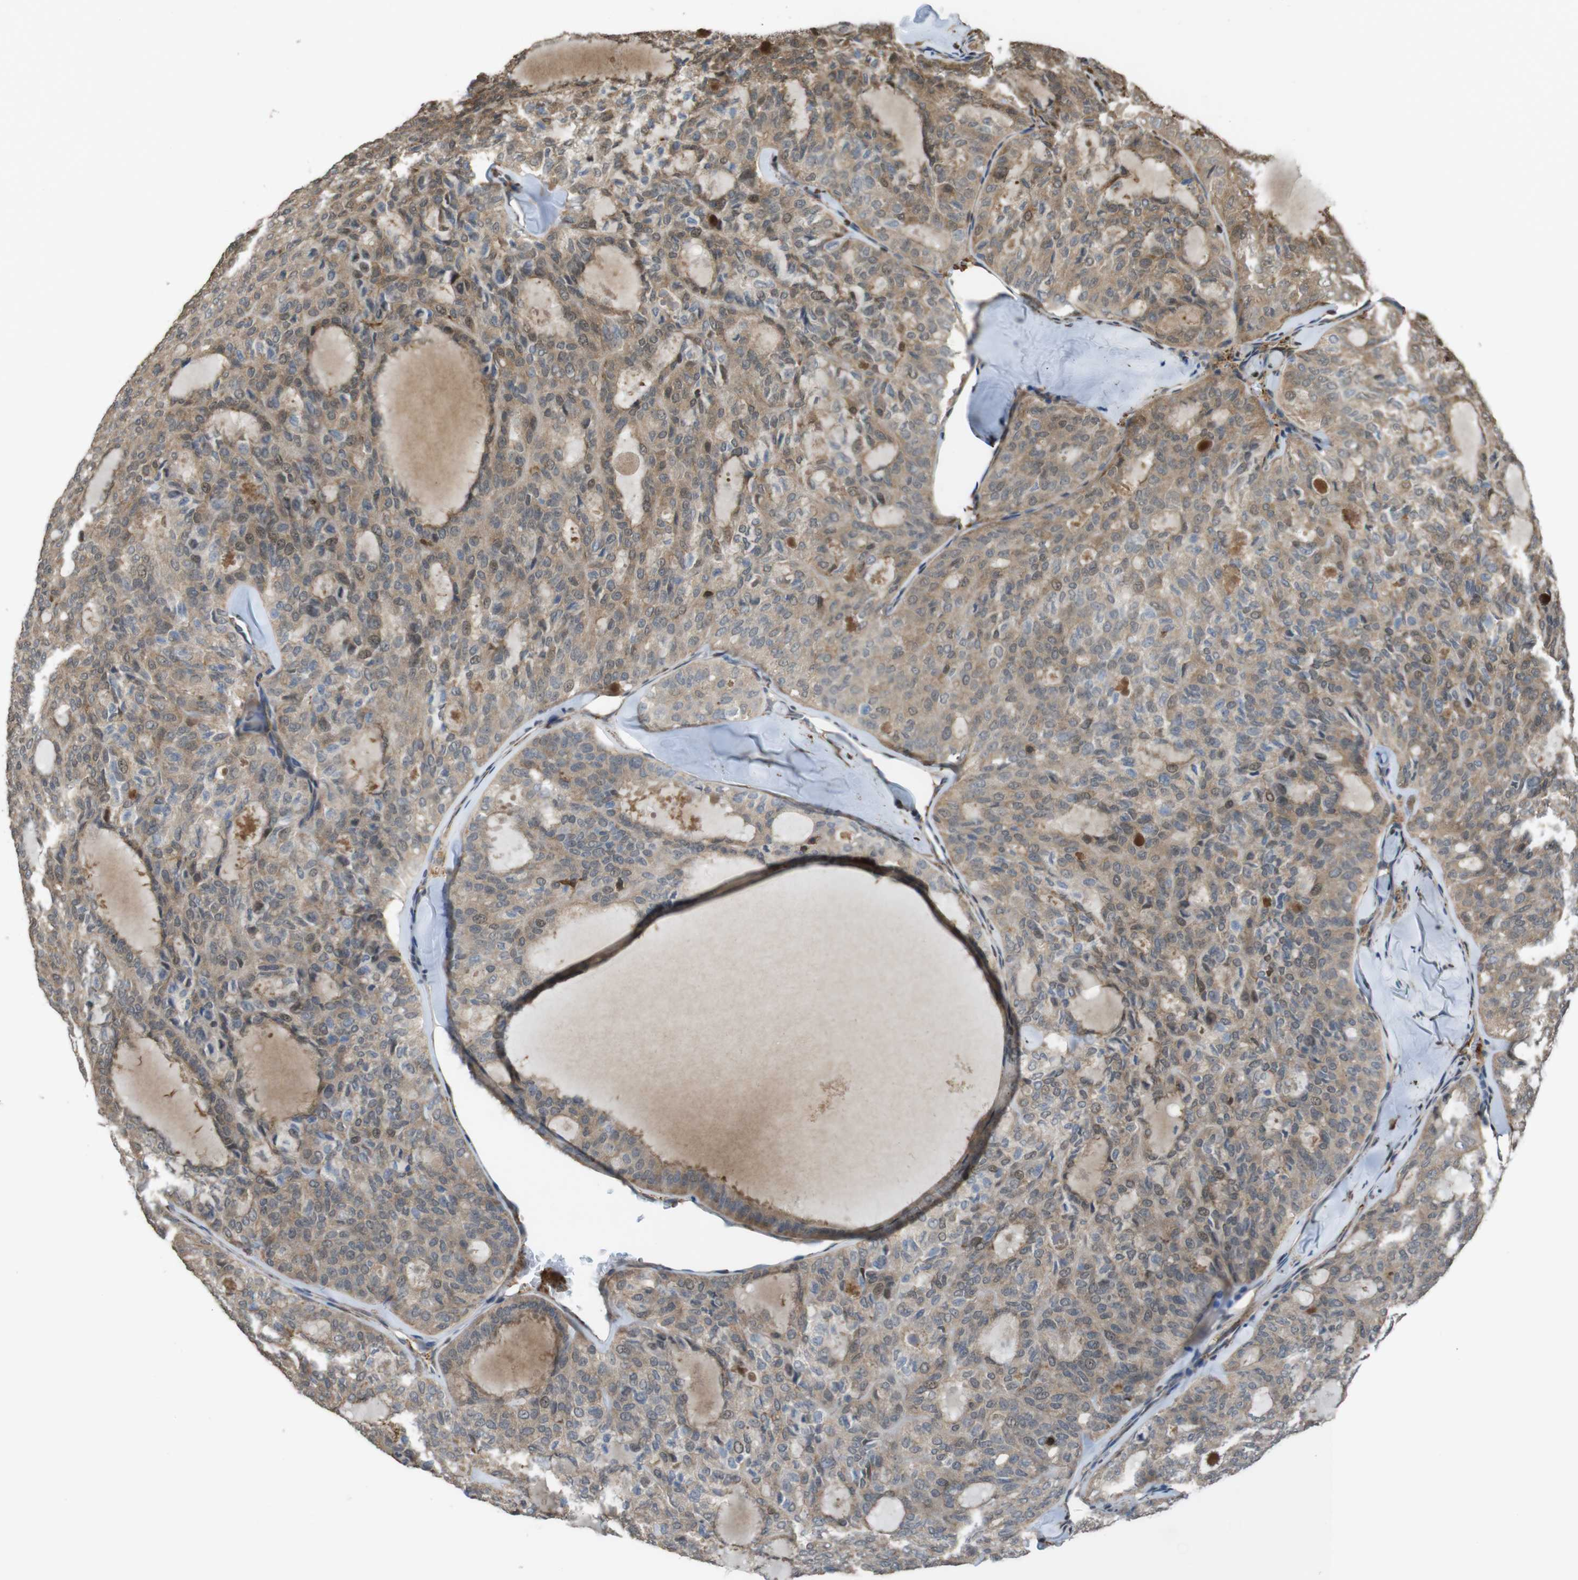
{"staining": {"intensity": "moderate", "quantity": ">75%", "location": "cytoplasmic/membranous"}, "tissue": "thyroid cancer", "cell_type": "Tumor cells", "image_type": "cancer", "snomed": [{"axis": "morphology", "description": "Follicular adenoma carcinoma, NOS"}, {"axis": "topography", "description": "Thyroid gland"}], "caption": "Thyroid cancer (follicular adenoma carcinoma) stained with immunohistochemistry reveals moderate cytoplasmic/membranous staining in approximately >75% of tumor cells.", "gene": "ARHGDIA", "patient": {"sex": "male", "age": 75}}